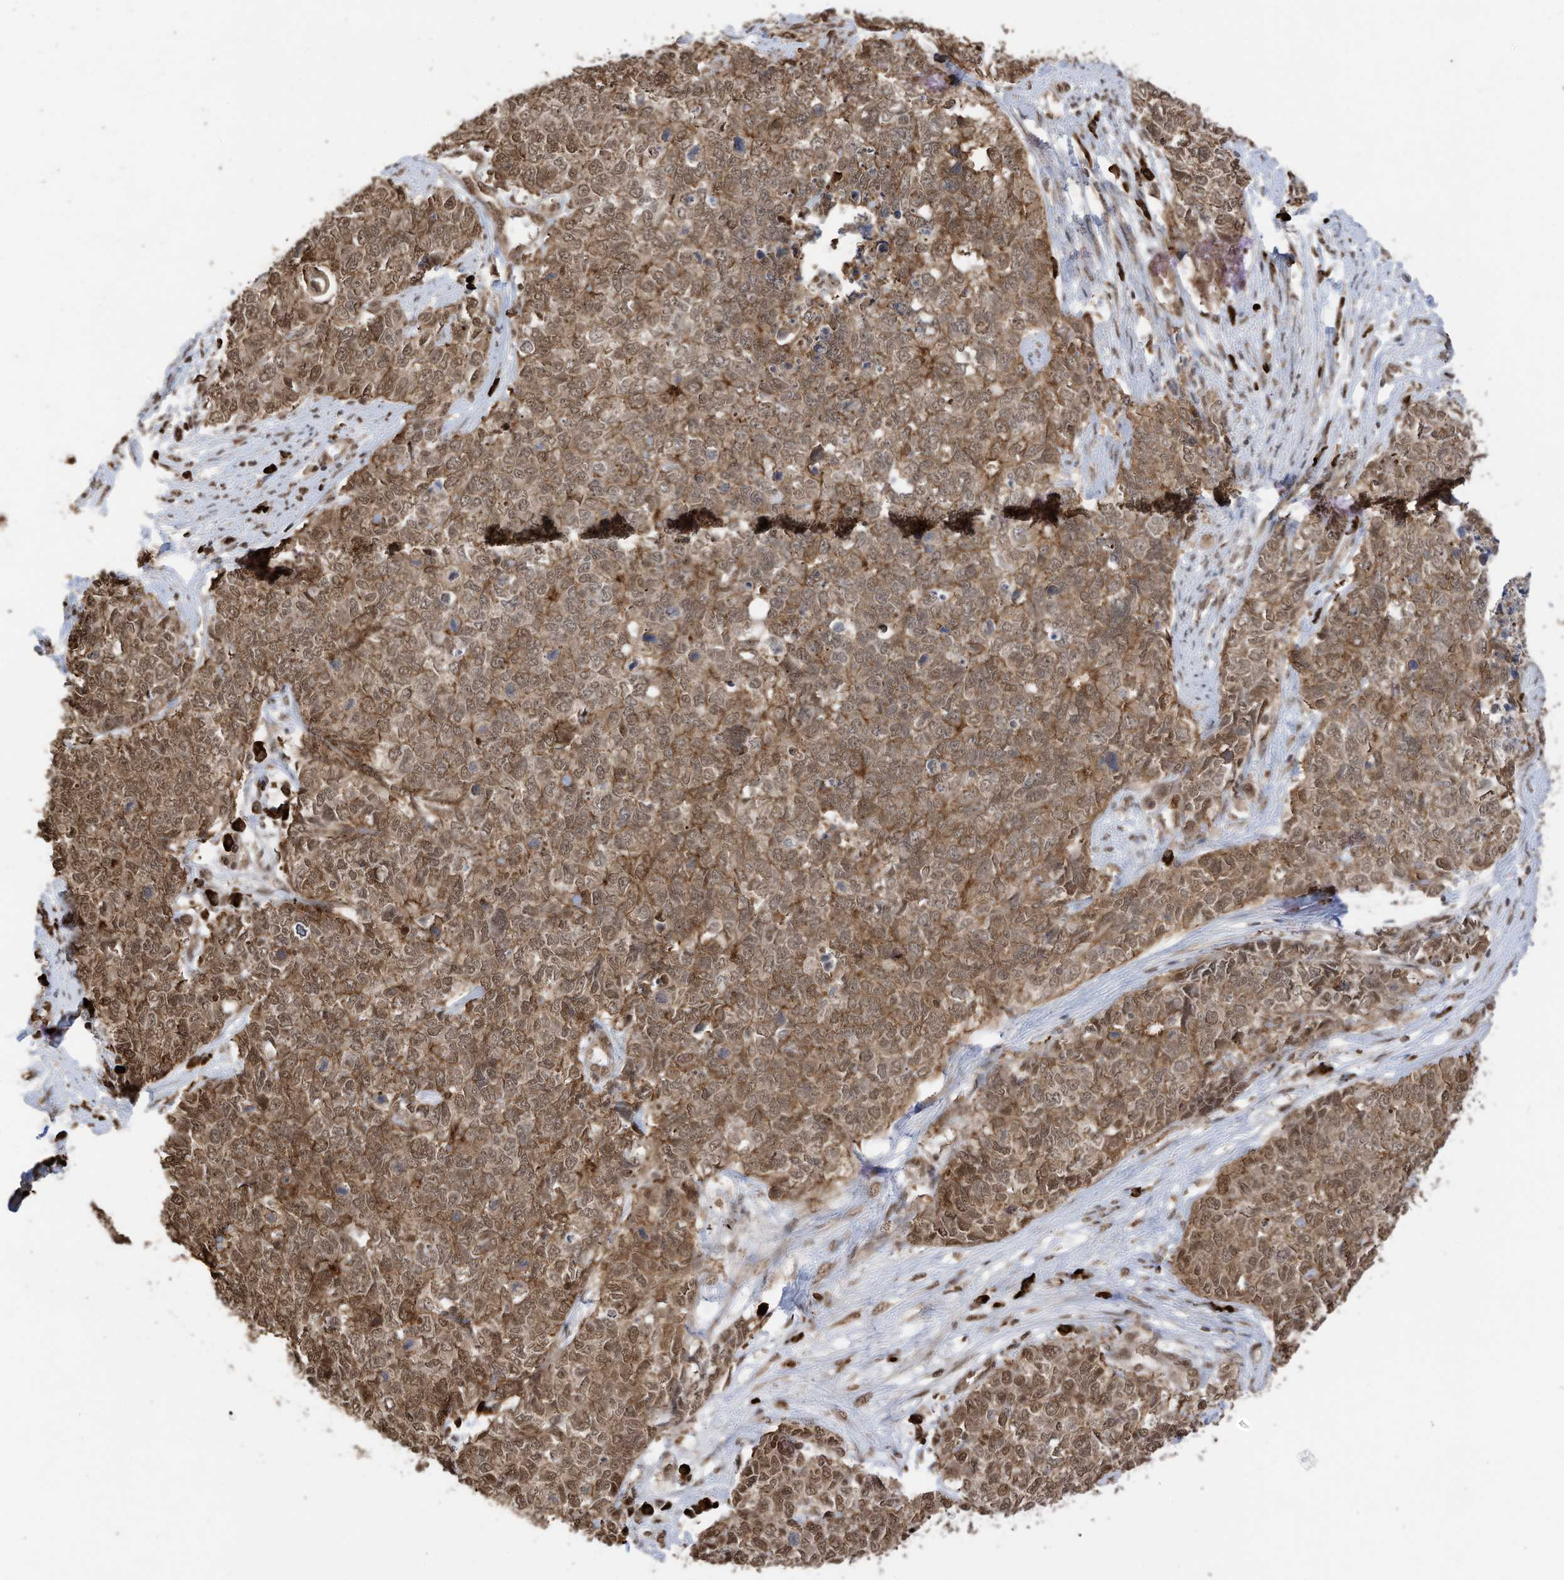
{"staining": {"intensity": "moderate", "quantity": ">75%", "location": "cytoplasmic/membranous,nuclear"}, "tissue": "cervical cancer", "cell_type": "Tumor cells", "image_type": "cancer", "snomed": [{"axis": "morphology", "description": "Squamous cell carcinoma, NOS"}, {"axis": "topography", "description": "Cervix"}], "caption": "A high-resolution micrograph shows immunohistochemistry staining of cervical cancer, which shows moderate cytoplasmic/membranous and nuclear staining in approximately >75% of tumor cells.", "gene": "ZNF195", "patient": {"sex": "female", "age": 63}}